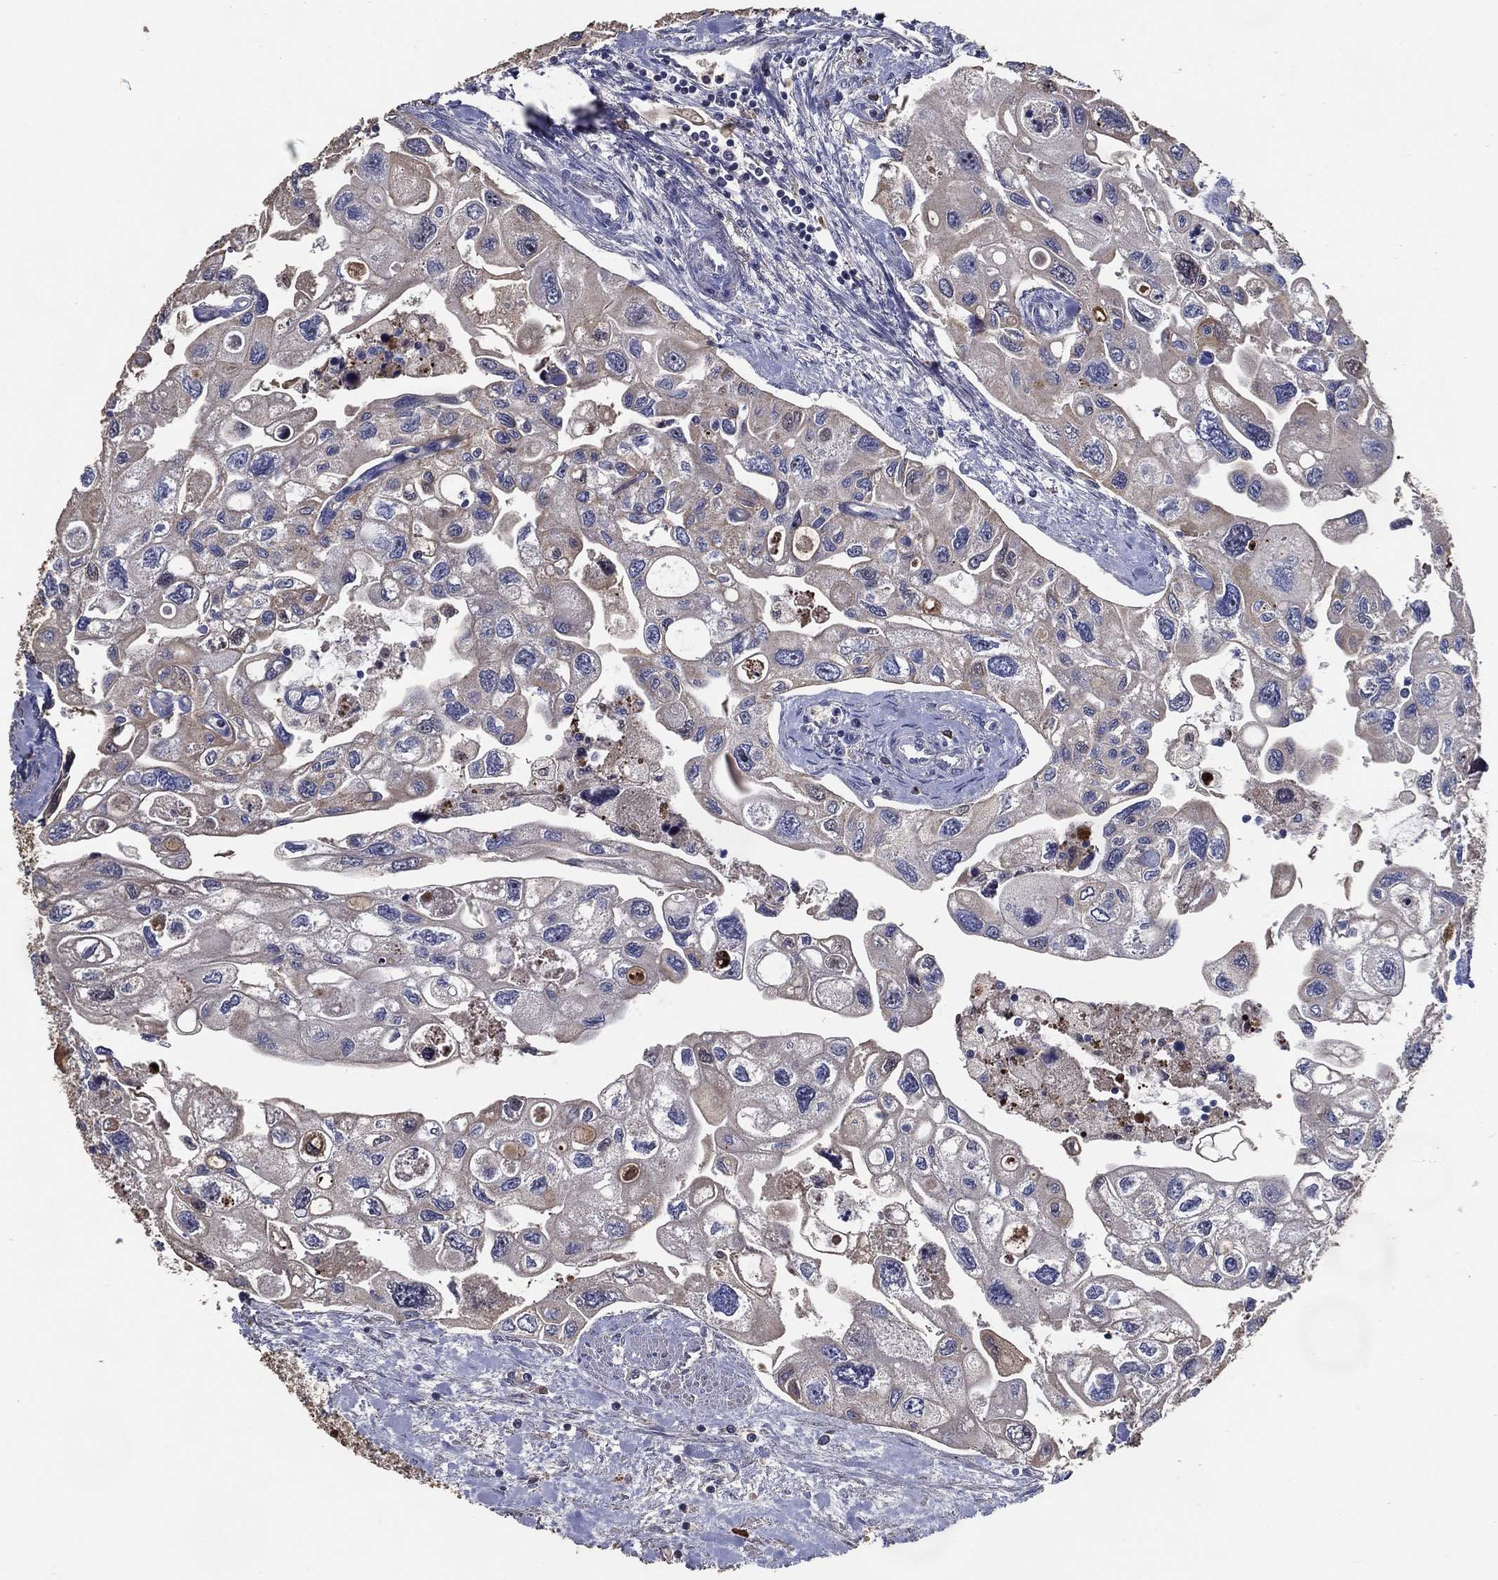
{"staining": {"intensity": "negative", "quantity": "none", "location": "none"}, "tissue": "urothelial cancer", "cell_type": "Tumor cells", "image_type": "cancer", "snomed": [{"axis": "morphology", "description": "Urothelial carcinoma, High grade"}, {"axis": "topography", "description": "Urinary bladder"}], "caption": "This is an immunohistochemistry micrograph of human urothelial cancer. There is no expression in tumor cells.", "gene": "EFNA1", "patient": {"sex": "male", "age": 59}}